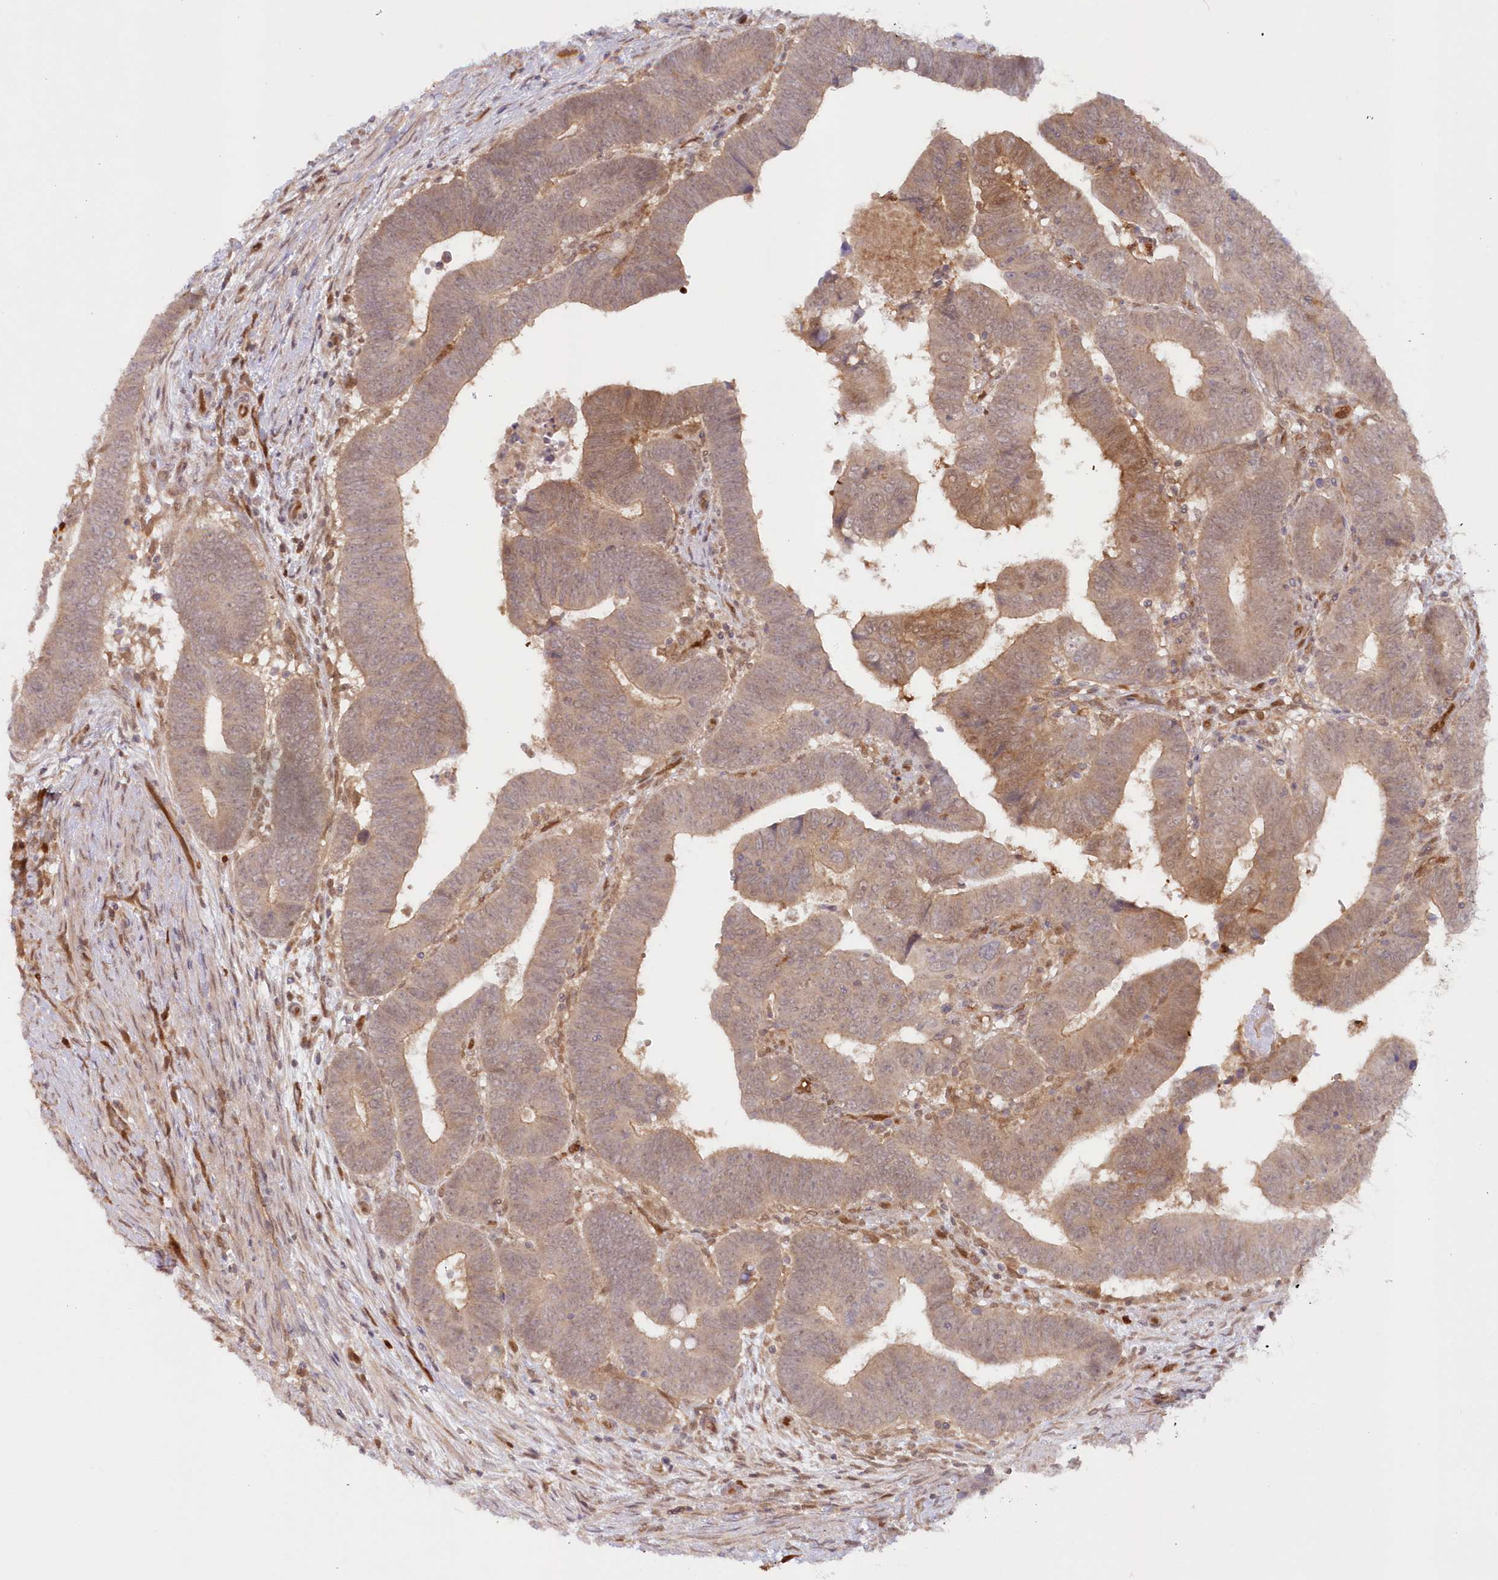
{"staining": {"intensity": "moderate", "quantity": "25%-75%", "location": "cytoplasmic/membranous"}, "tissue": "colorectal cancer", "cell_type": "Tumor cells", "image_type": "cancer", "snomed": [{"axis": "morphology", "description": "Normal tissue, NOS"}, {"axis": "morphology", "description": "Adenocarcinoma, NOS"}, {"axis": "topography", "description": "Rectum"}], "caption": "A medium amount of moderate cytoplasmic/membranous expression is identified in about 25%-75% of tumor cells in colorectal adenocarcinoma tissue.", "gene": "GBE1", "patient": {"sex": "female", "age": 65}}